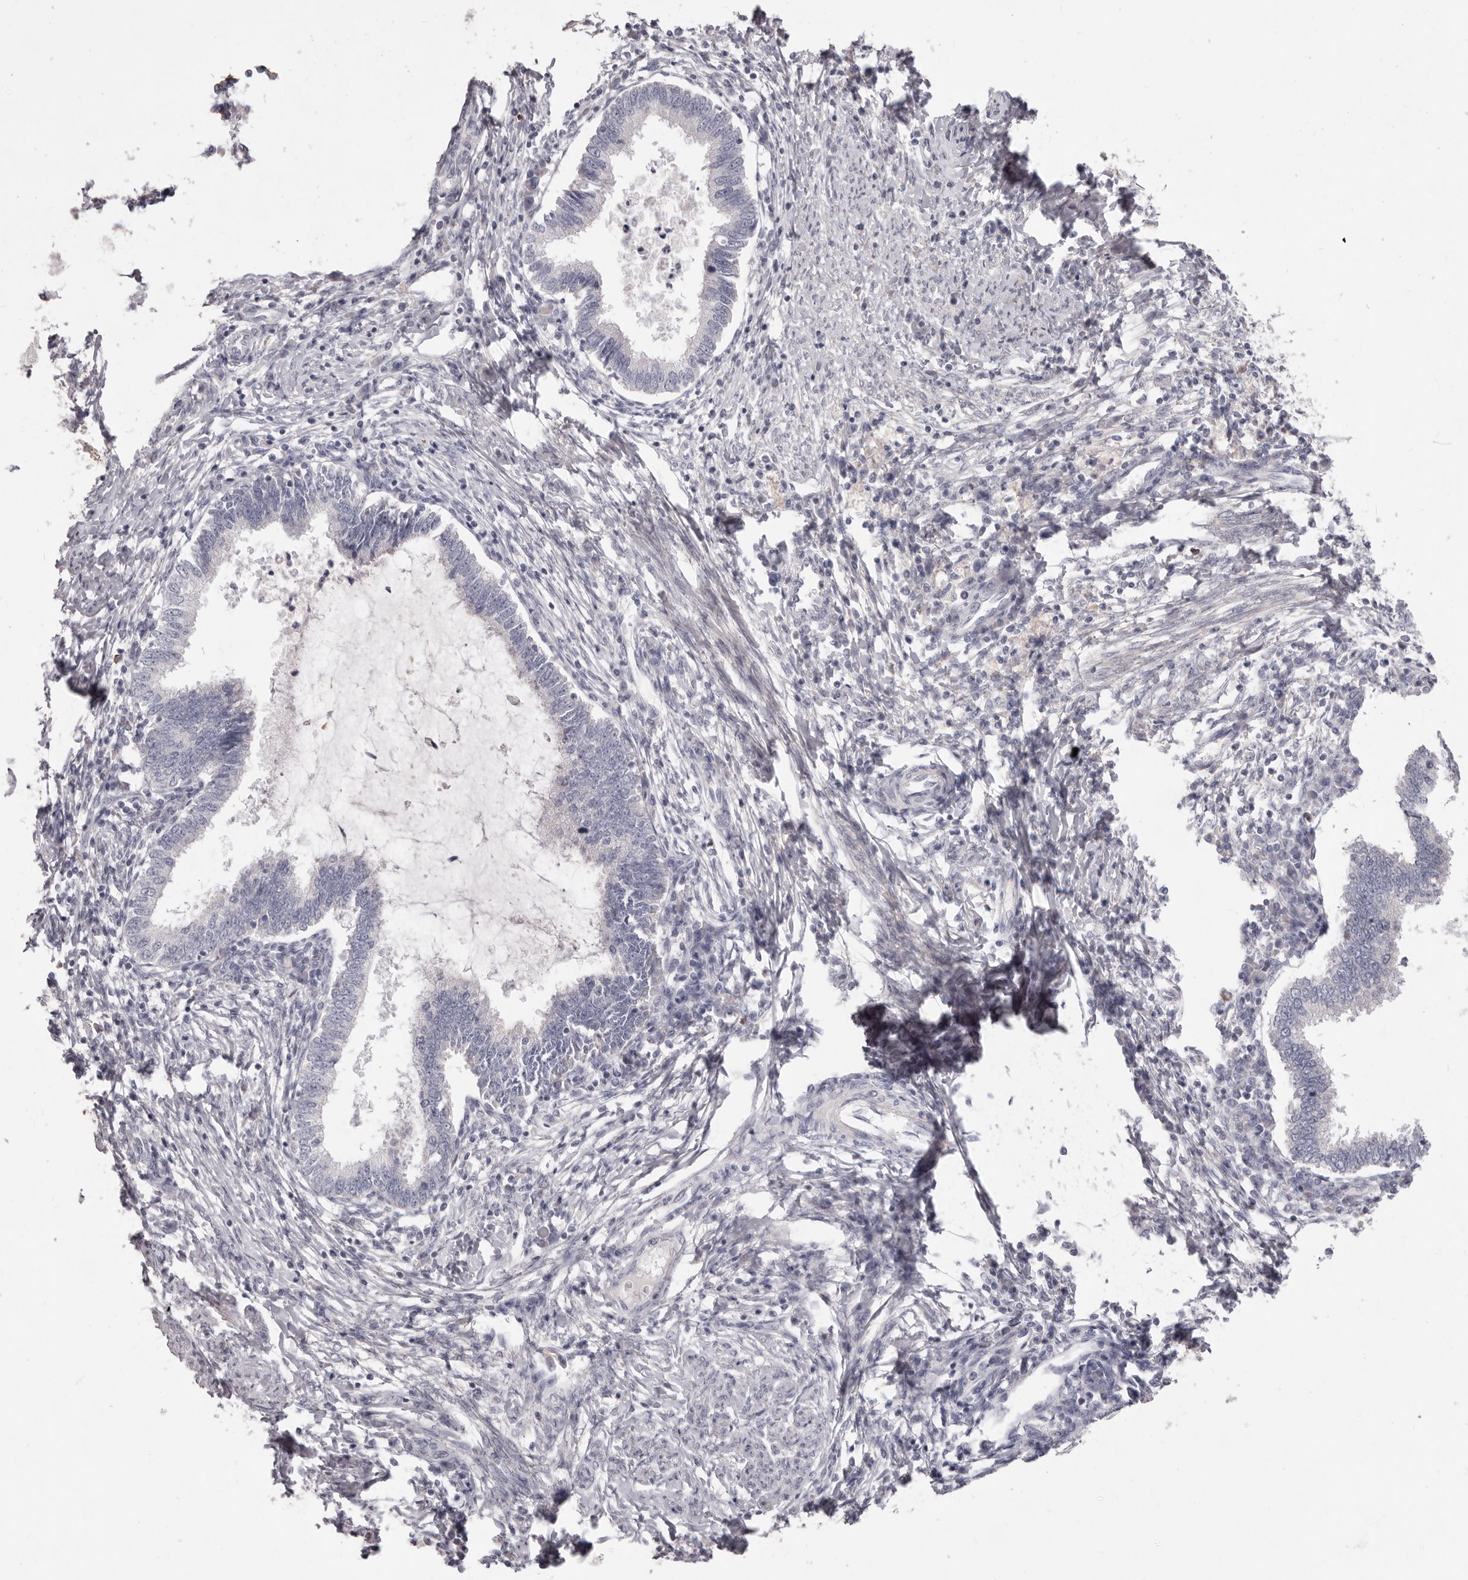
{"staining": {"intensity": "negative", "quantity": "none", "location": "none"}, "tissue": "cervical cancer", "cell_type": "Tumor cells", "image_type": "cancer", "snomed": [{"axis": "morphology", "description": "Adenocarcinoma, NOS"}, {"axis": "topography", "description": "Cervix"}], "caption": "Tumor cells show no significant protein positivity in cervical cancer (adenocarcinoma).", "gene": "PRMT2", "patient": {"sex": "female", "age": 36}}